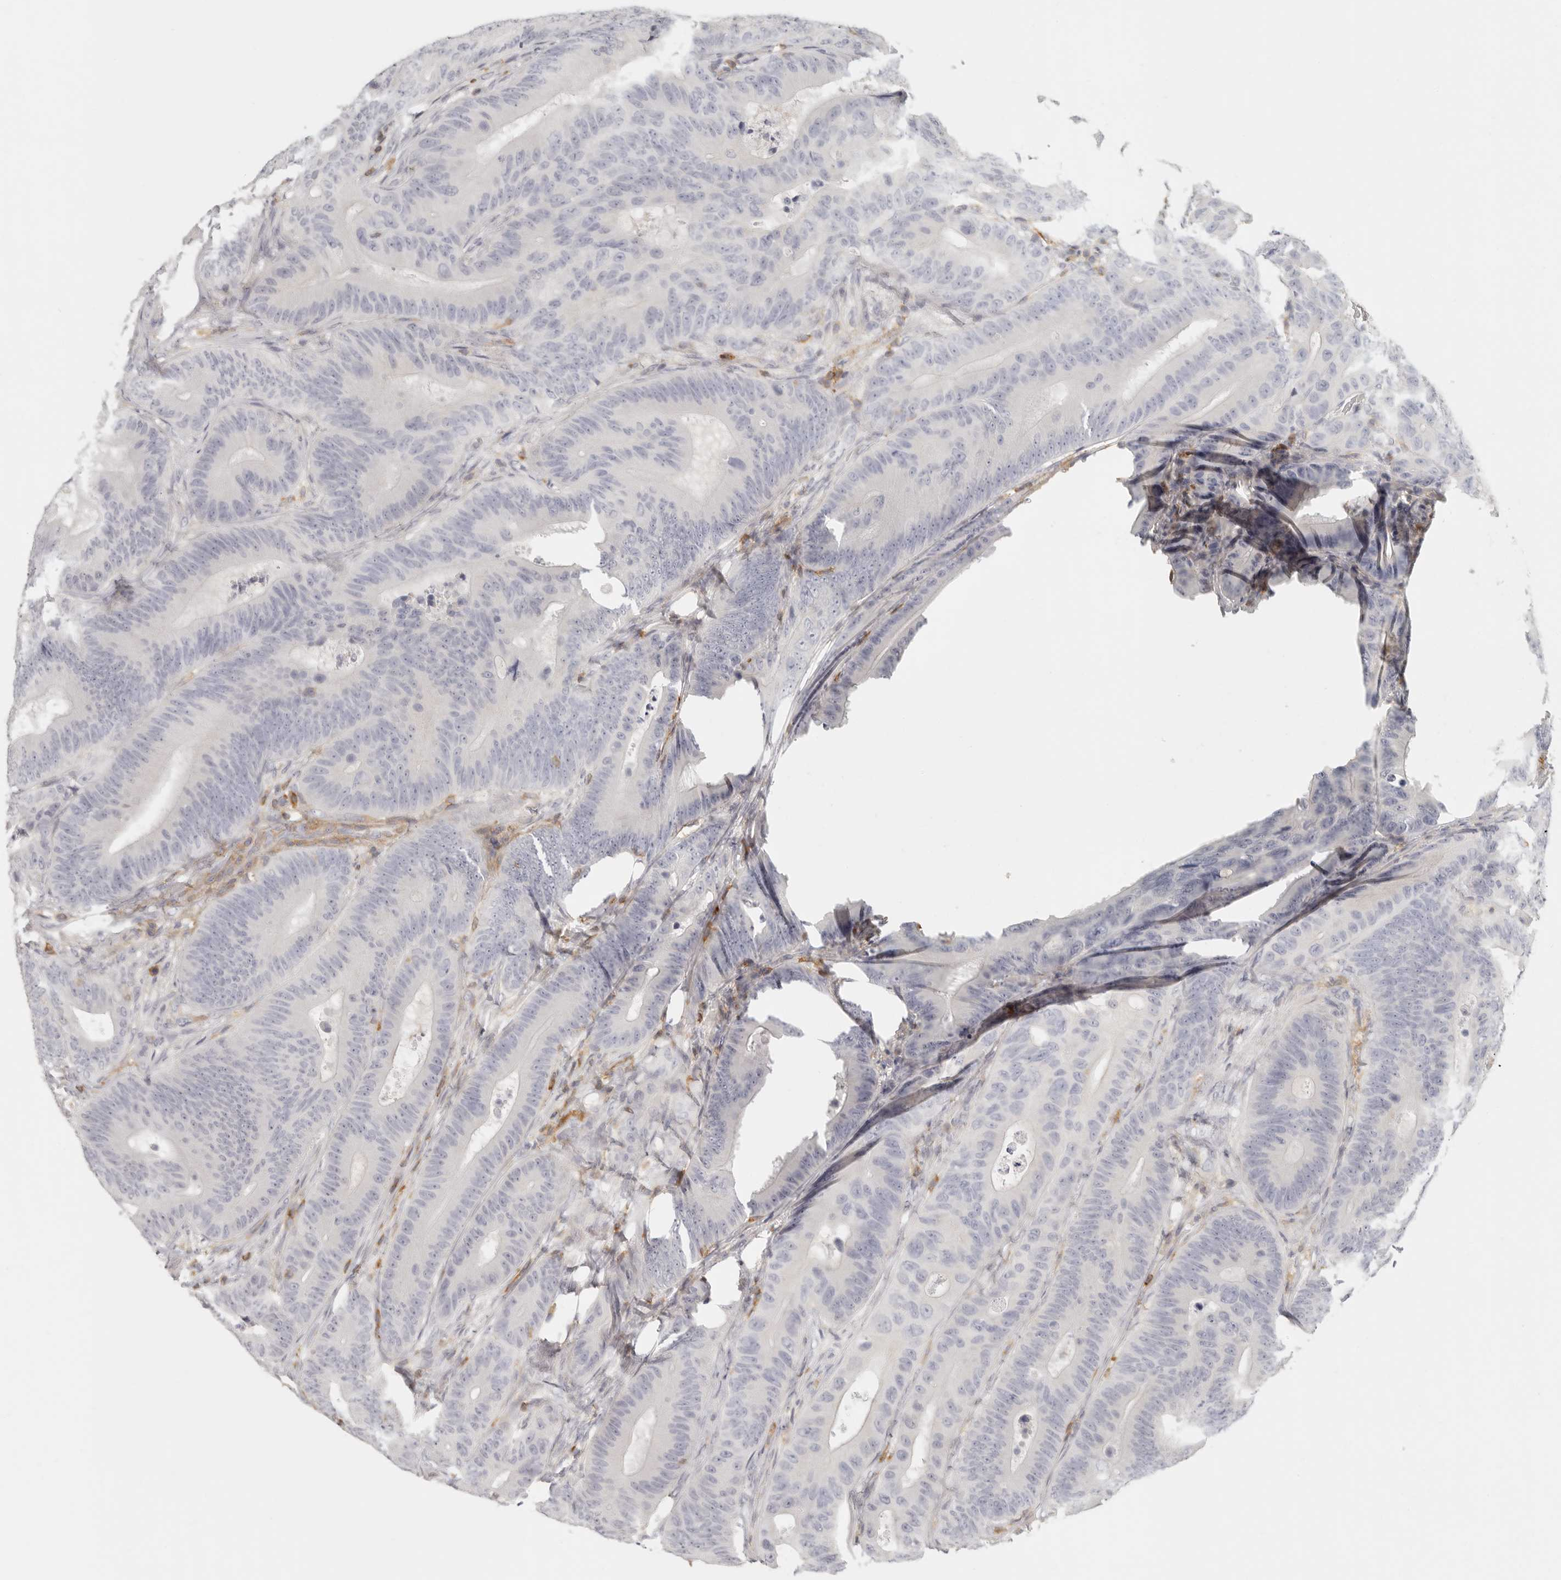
{"staining": {"intensity": "negative", "quantity": "none", "location": "none"}, "tissue": "colorectal cancer", "cell_type": "Tumor cells", "image_type": "cancer", "snomed": [{"axis": "morphology", "description": "Adenocarcinoma, NOS"}, {"axis": "topography", "description": "Colon"}], "caption": "This is a photomicrograph of immunohistochemistry (IHC) staining of adenocarcinoma (colorectal), which shows no positivity in tumor cells.", "gene": "NIBAN1", "patient": {"sex": "male", "age": 83}}